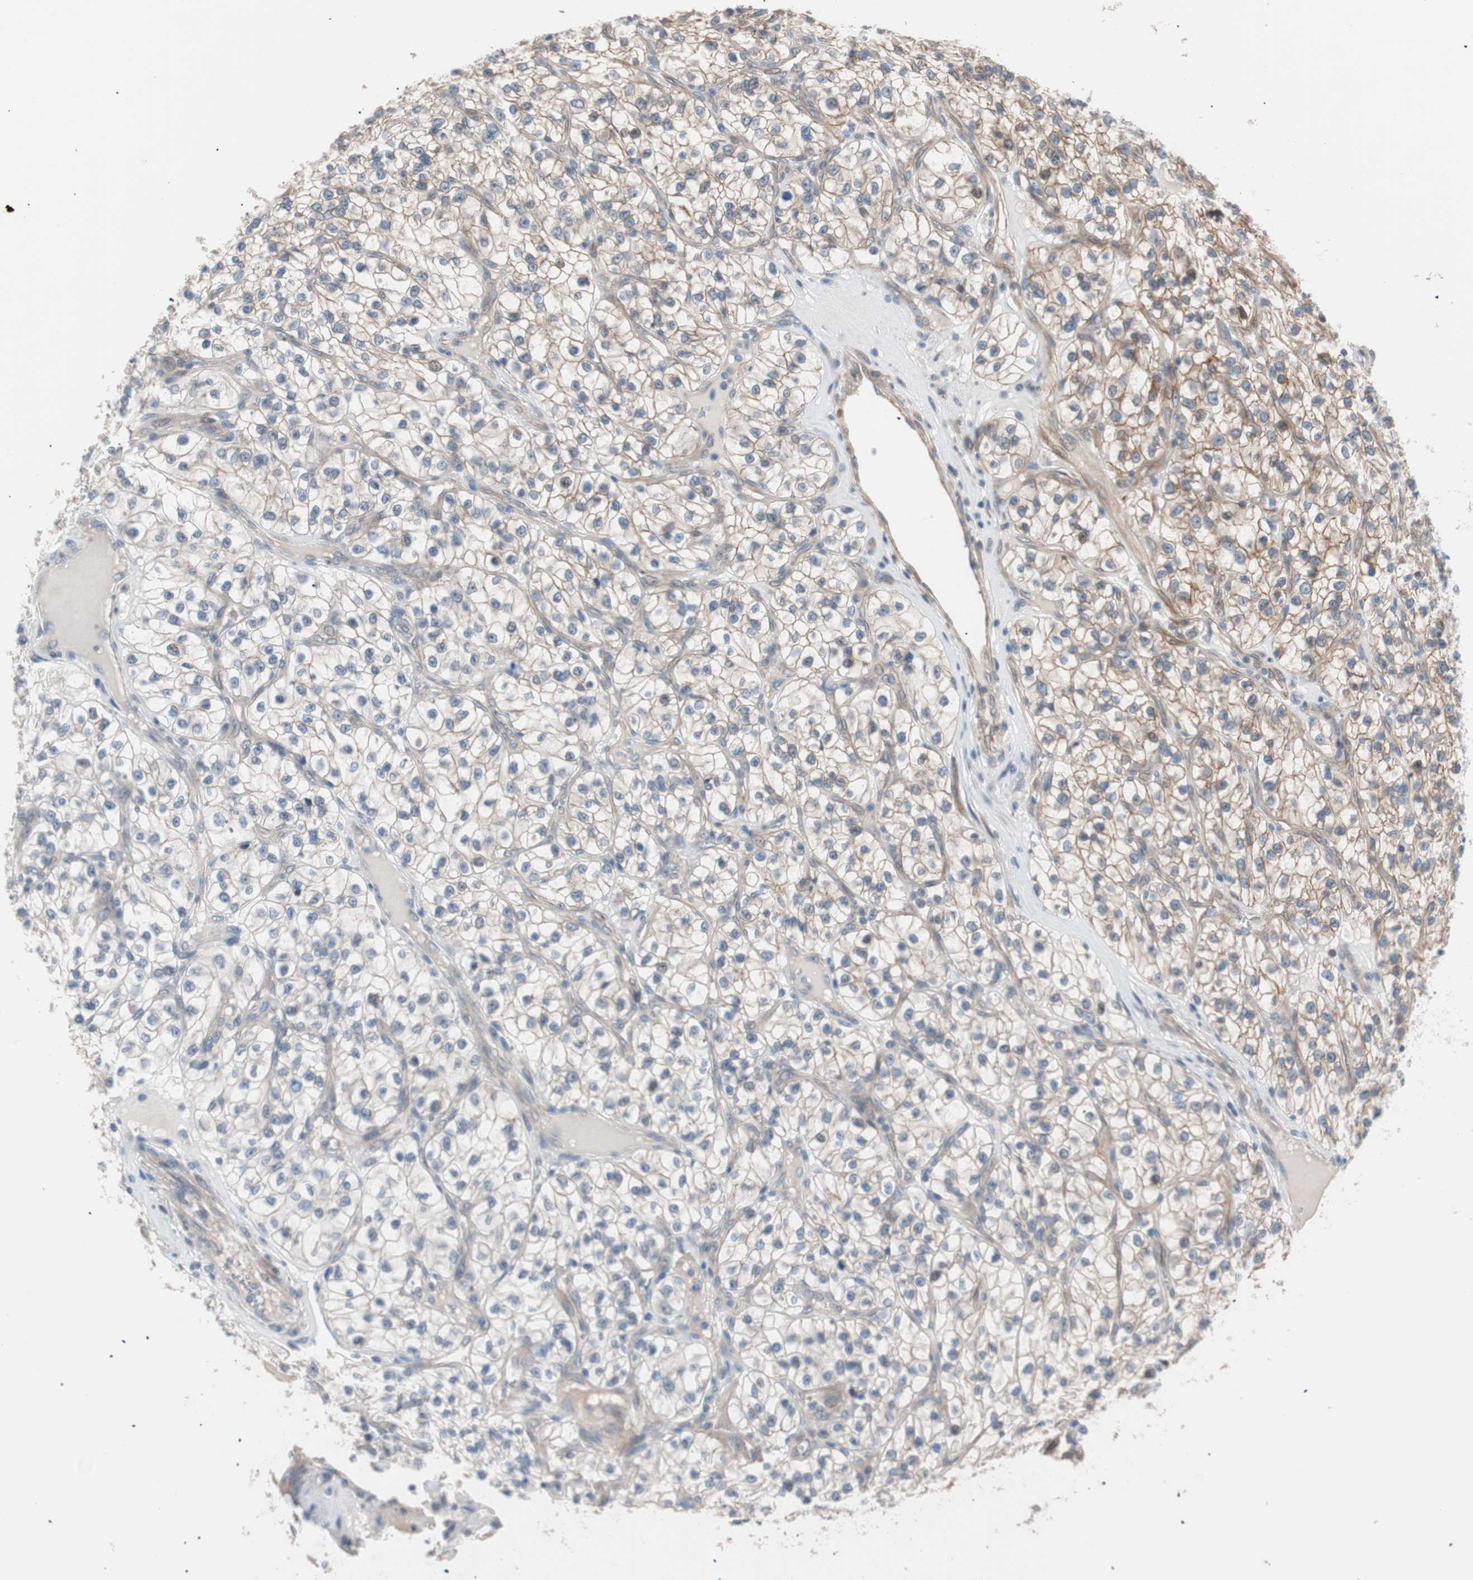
{"staining": {"intensity": "weak", "quantity": "<25%", "location": "cytoplasmic/membranous"}, "tissue": "renal cancer", "cell_type": "Tumor cells", "image_type": "cancer", "snomed": [{"axis": "morphology", "description": "Adenocarcinoma, NOS"}, {"axis": "topography", "description": "Kidney"}], "caption": "Immunohistochemistry photomicrograph of human adenocarcinoma (renal) stained for a protein (brown), which demonstrates no expression in tumor cells. (DAB immunohistochemistry with hematoxylin counter stain).", "gene": "SMG1", "patient": {"sex": "female", "age": 57}}